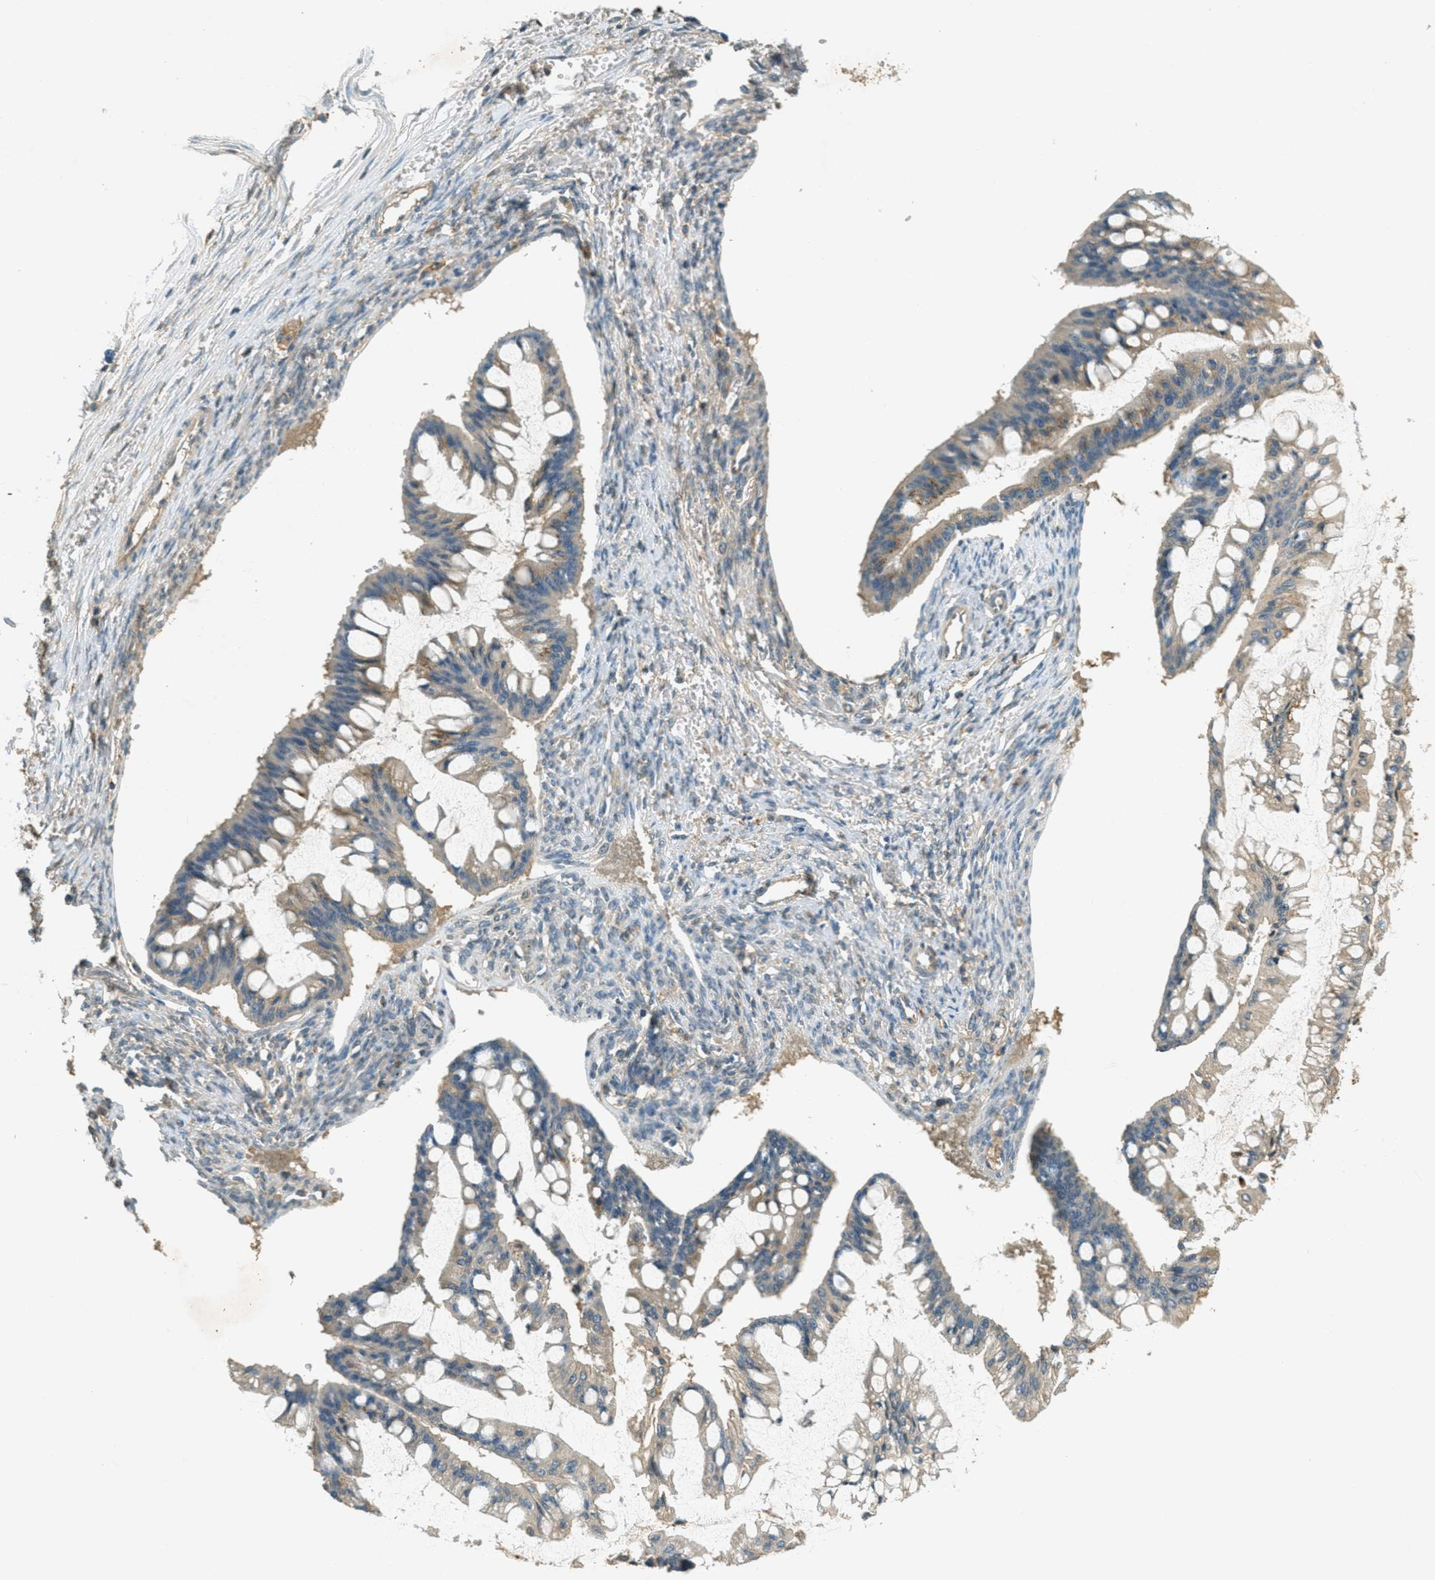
{"staining": {"intensity": "weak", "quantity": ">75%", "location": "cytoplasmic/membranous"}, "tissue": "ovarian cancer", "cell_type": "Tumor cells", "image_type": "cancer", "snomed": [{"axis": "morphology", "description": "Cystadenocarcinoma, mucinous, NOS"}, {"axis": "topography", "description": "Ovary"}], "caption": "Immunohistochemical staining of human ovarian cancer (mucinous cystadenocarcinoma) reveals low levels of weak cytoplasmic/membranous protein positivity in approximately >75% of tumor cells.", "gene": "NUDT4", "patient": {"sex": "female", "age": 73}}